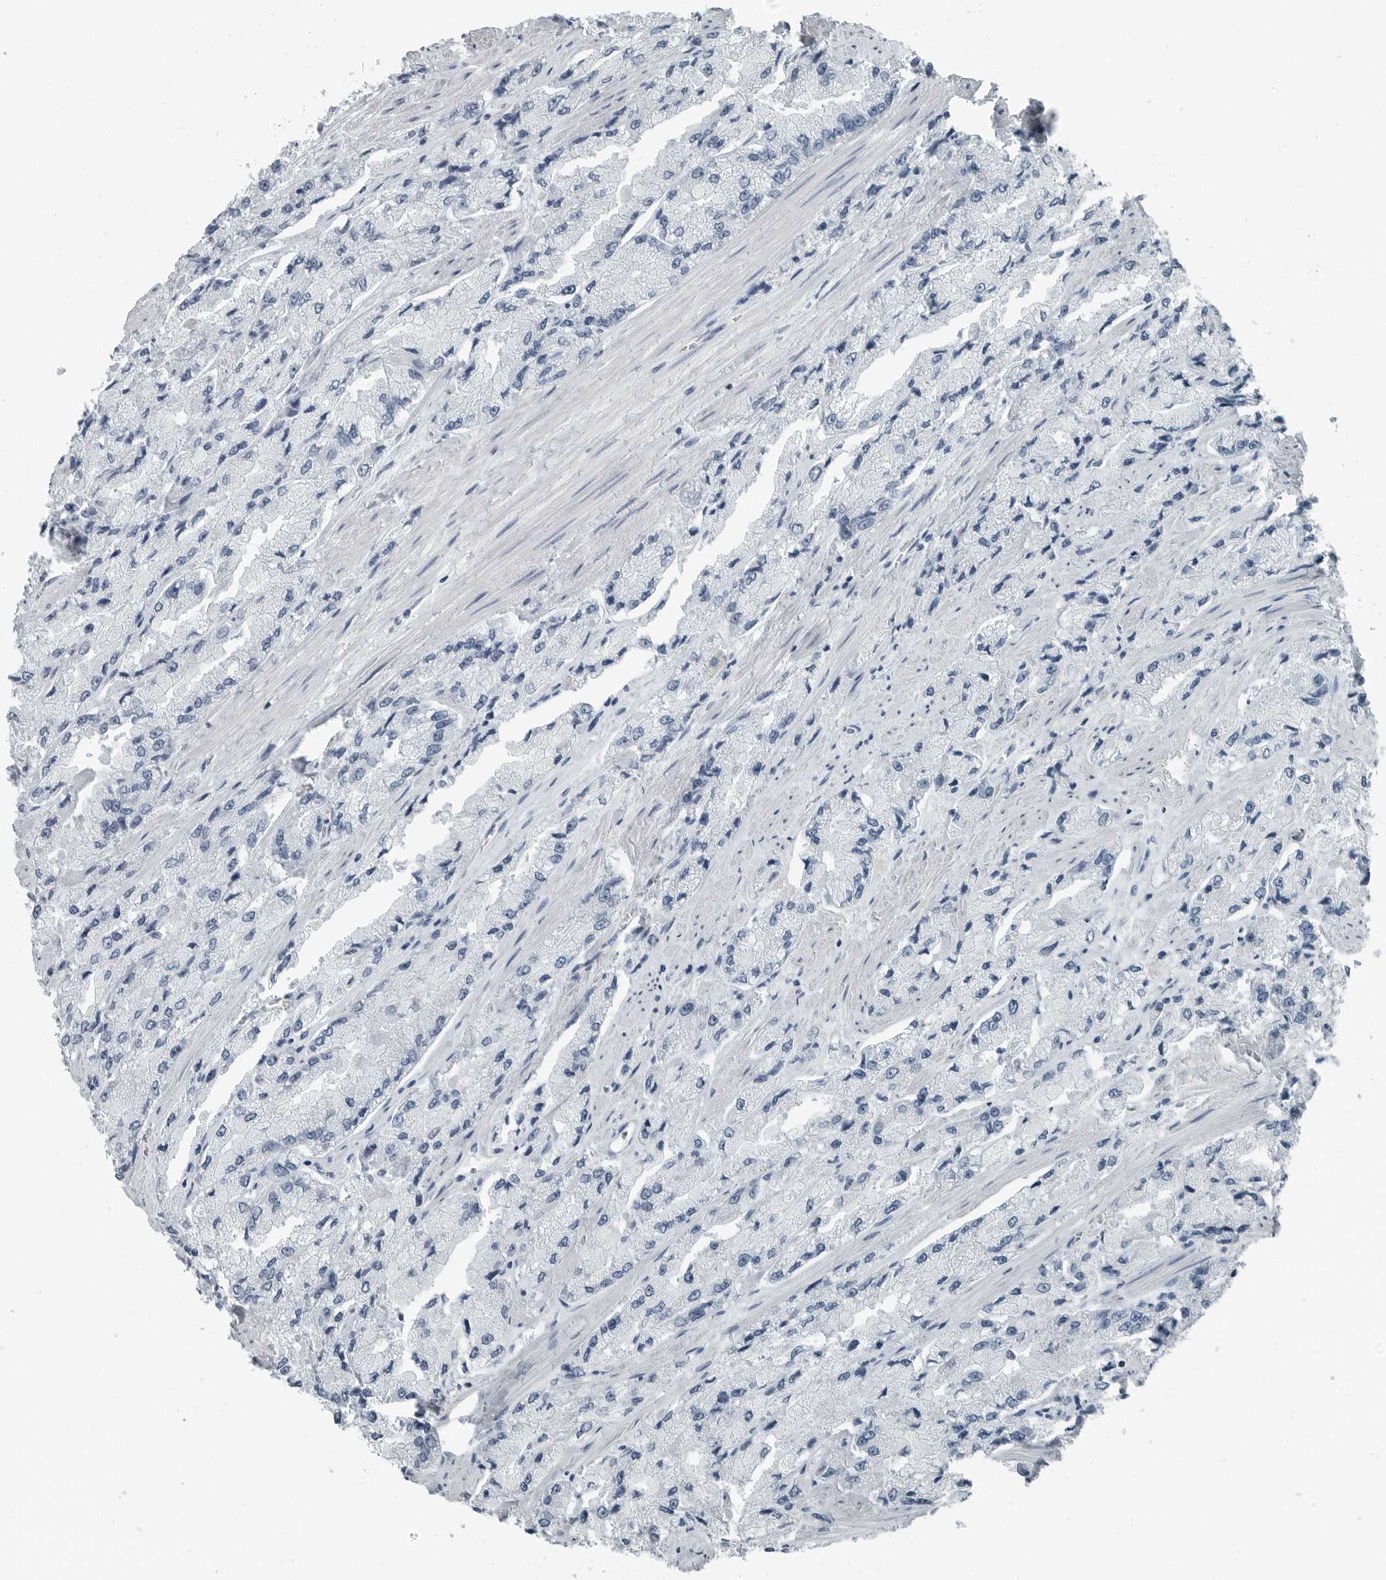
{"staining": {"intensity": "negative", "quantity": "none", "location": "none"}, "tissue": "prostate cancer", "cell_type": "Tumor cells", "image_type": "cancer", "snomed": [{"axis": "morphology", "description": "Adenocarcinoma, High grade"}, {"axis": "topography", "description": "Prostate"}], "caption": "Photomicrograph shows no significant protein expression in tumor cells of prostate adenocarcinoma (high-grade).", "gene": "ZPBP2", "patient": {"sex": "male", "age": 58}}